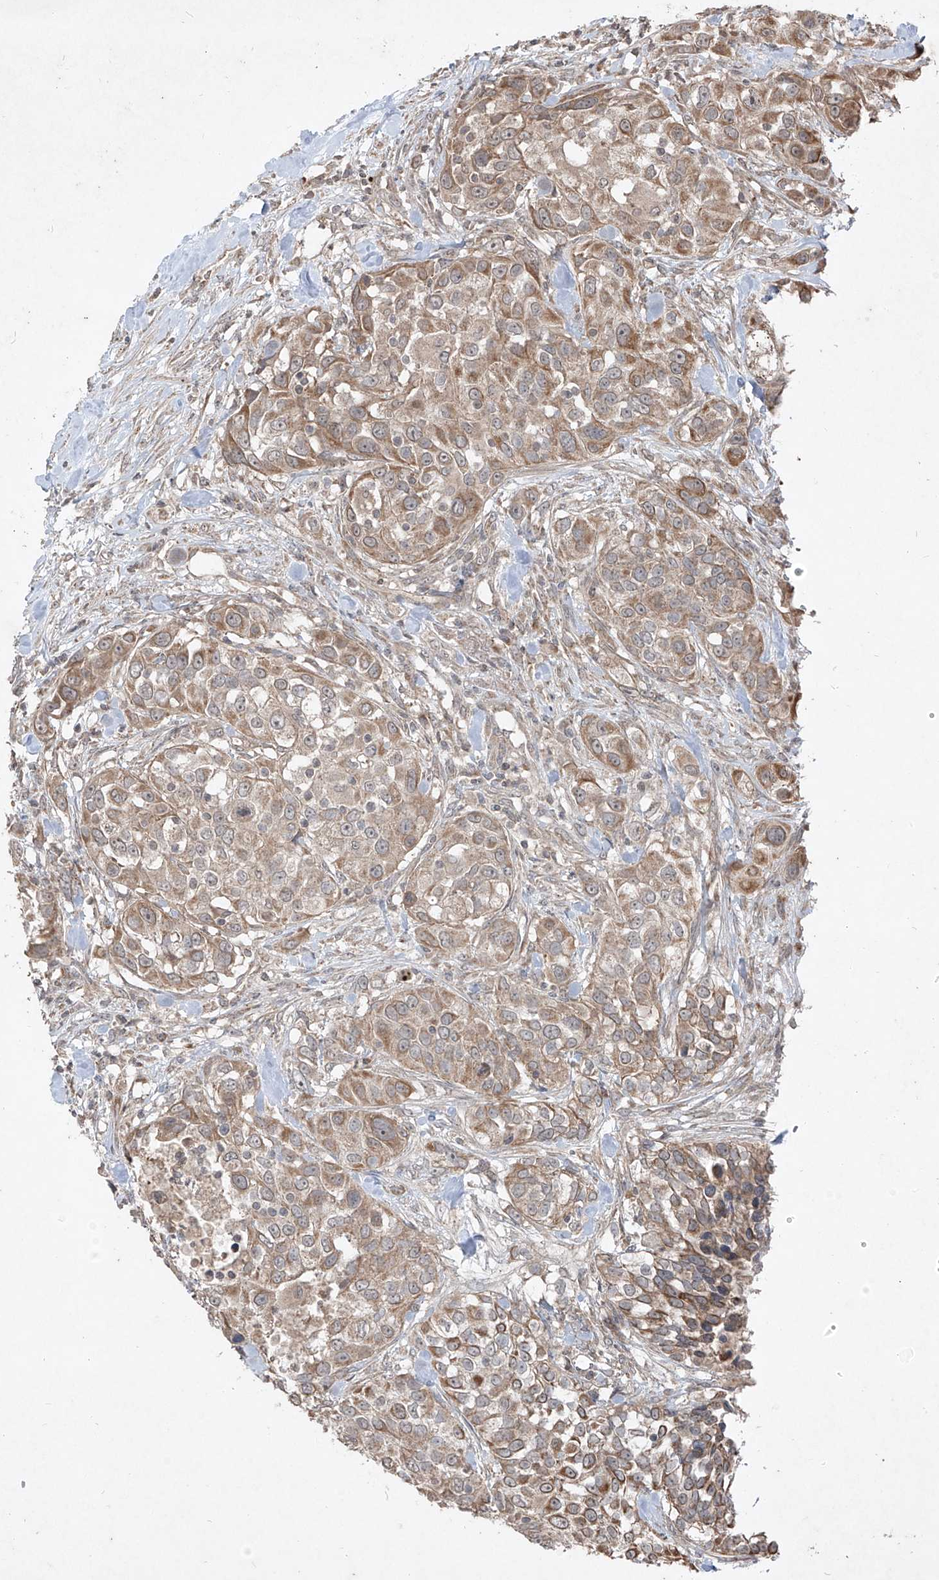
{"staining": {"intensity": "moderate", "quantity": ">75%", "location": "cytoplasmic/membranous"}, "tissue": "urothelial cancer", "cell_type": "Tumor cells", "image_type": "cancer", "snomed": [{"axis": "morphology", "description": "Urothelial carcinoma, High grade"}, {"axis": "topography", "description": "Urinary bladder"}], "caption": "DAB (3,3'-diaminobenzidine) immunohistochemical staining of urothelial carcinoma (high-grade) shows moderate cytoplasmic/membranous protein positivity in approximately >75% of tumor cells.", "gene": "ABCD3", "patient": {"sex": "female", "age": 80}}